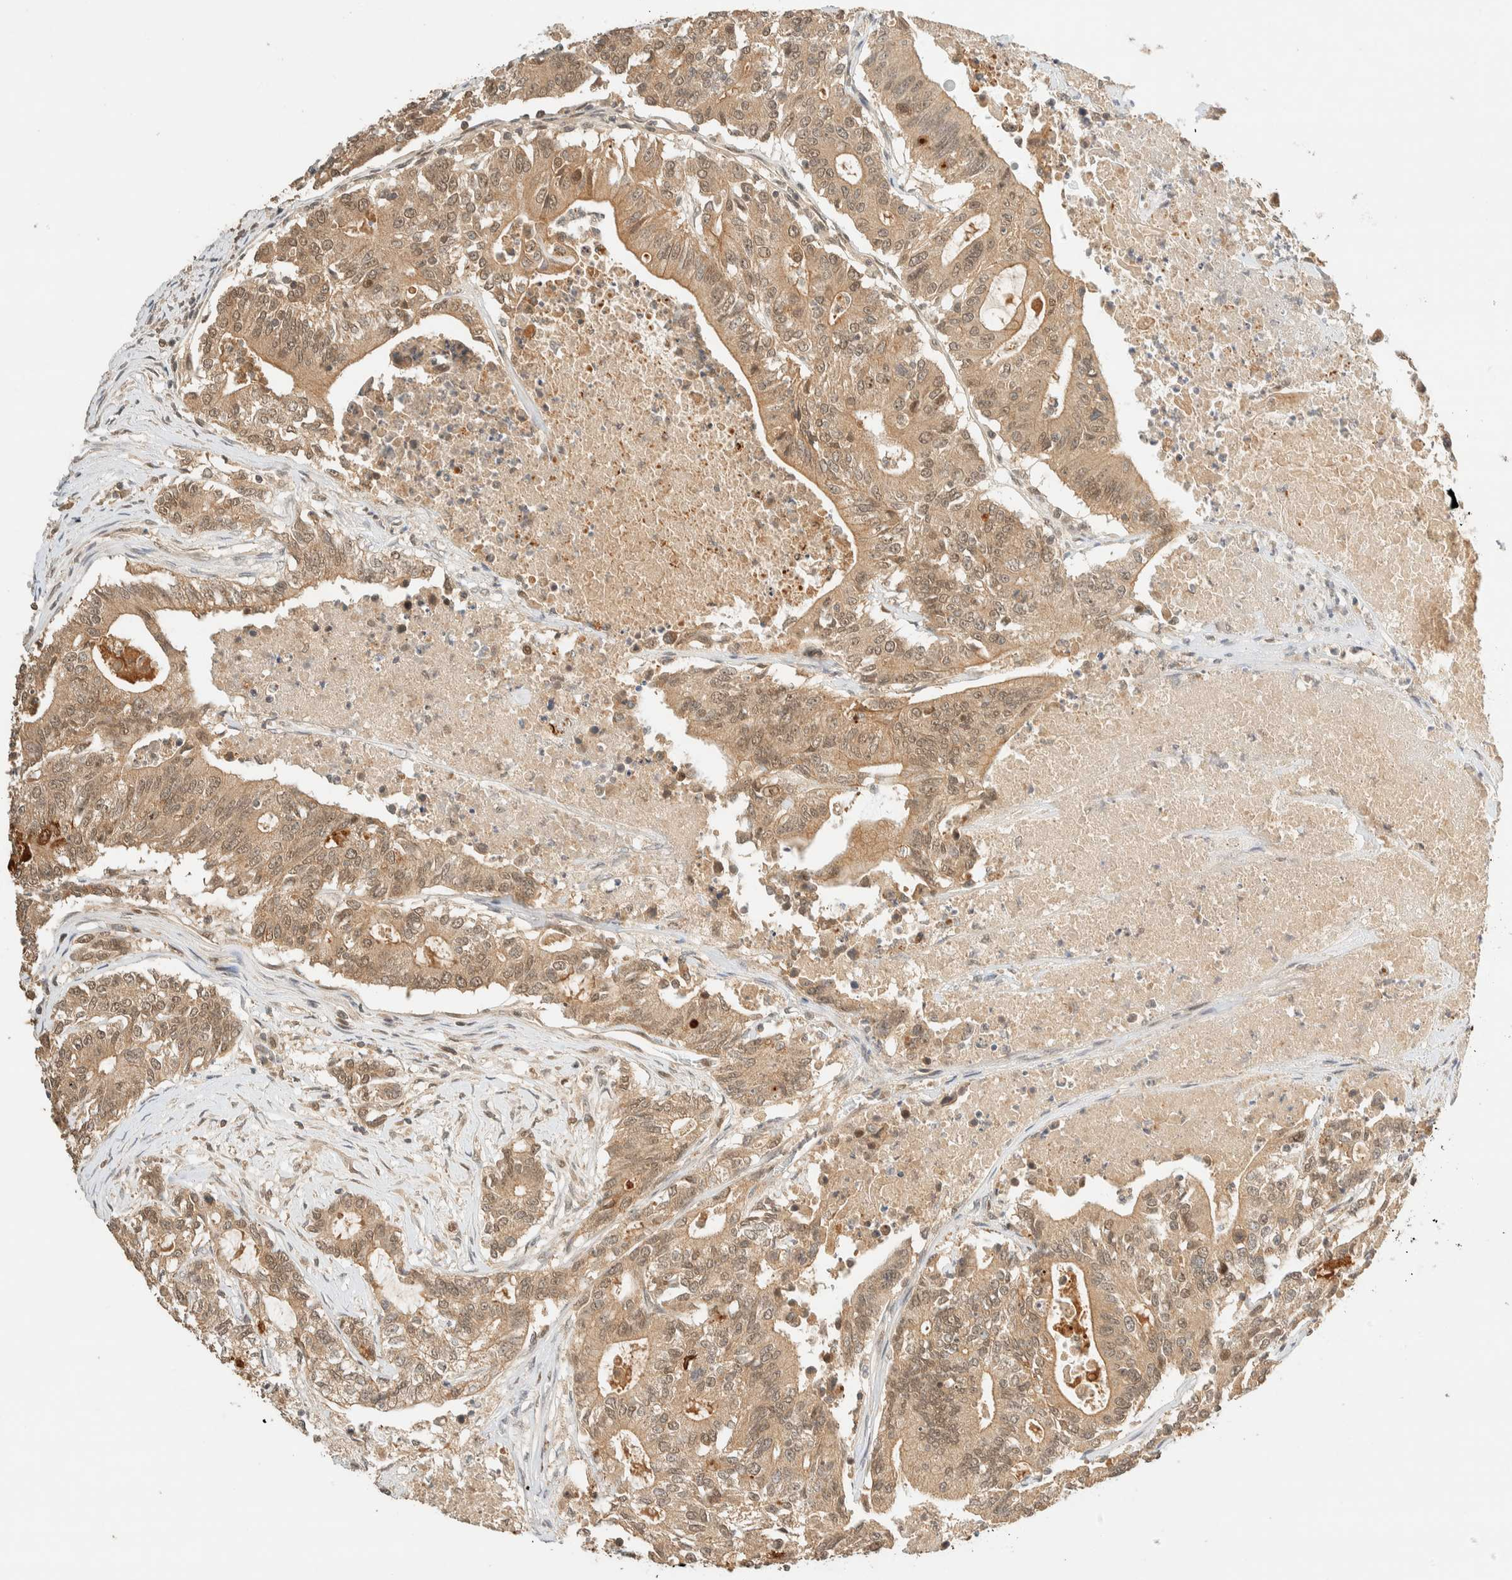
{"staining": {"intensity": "weak", "quantity": ">75%", "location": "cytoplasmic/membranous,nuclear"}, "tissue": "colorectal cancer", "cell_type": "Tumor cells", "image_type": "cancer", "snomed": [{"axis": "morphology", "description": "Adenocarcinoma, NOS"}, {"axis": "topography", "description": "Colon"}], "caption": "Brown immunohistochemical staining in human adenocarcinoma (colorectal) demonstrates weak cytoplasmic/membranous and nuclear staining in about >75% of tumor cells.", "gene": "ZBTB34", "patient": {"sex": "female", "age": 77}}